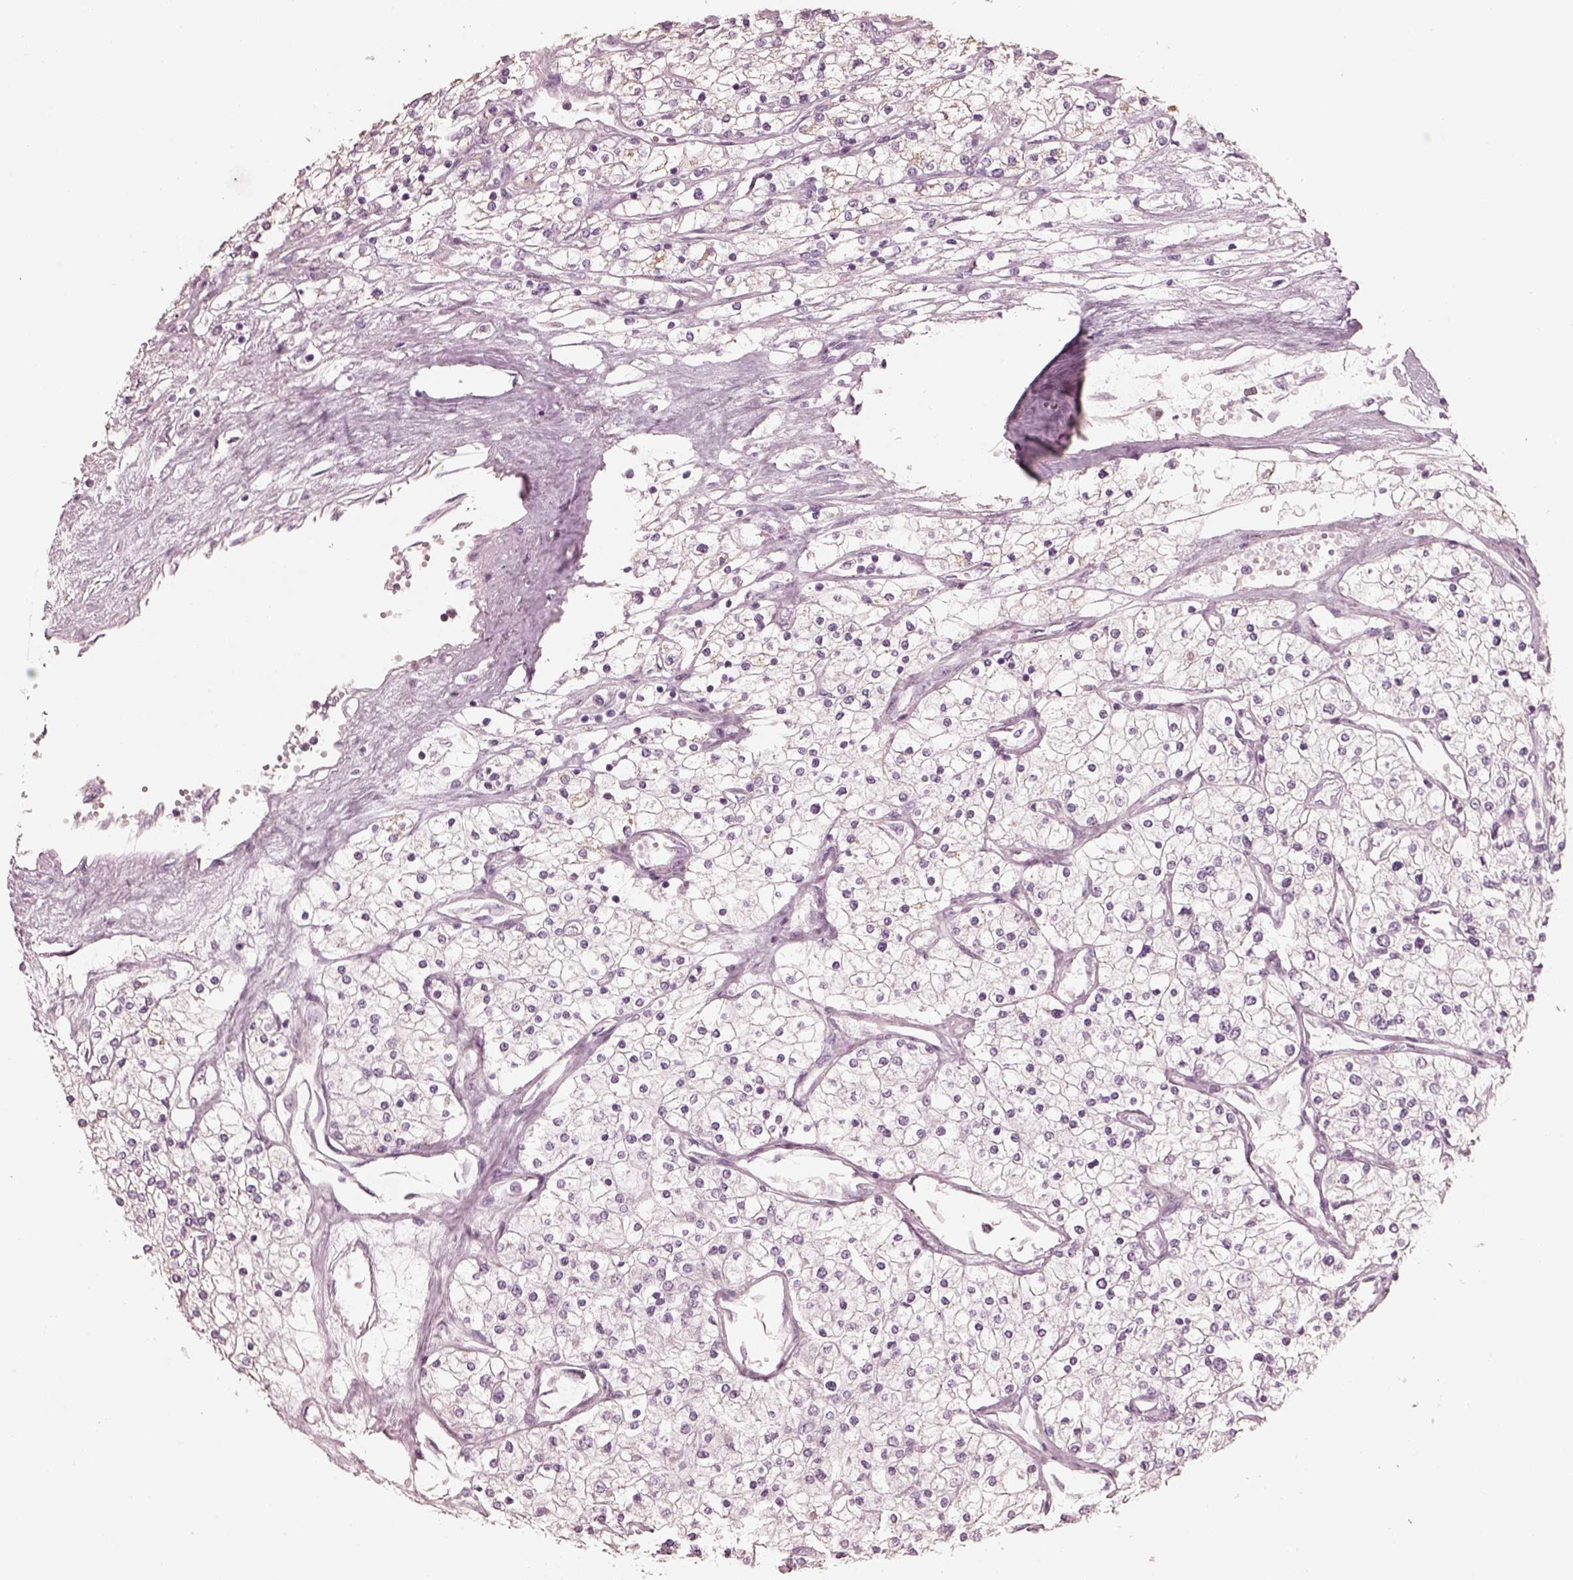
{"staining": {"intensity": "negative", "quantity": "none", "location": "none"}, "tissue": "renal cancer", "cell_type": "Tumor cells", "image_type": "cancer", "snomed": [{"axis": "morphology", "description": "Adenocarcinoma, NOS"}, {"axis": "topography", "description": "Kidney"}], "caption": "Photomicrograph shows no significant protein expression in tumor cells of renal adenocarcinoma. (DAB IHC with hematoxylin counter stain).", "gene": "ZP4", "patient": {"sex": "male", "age": 80}}